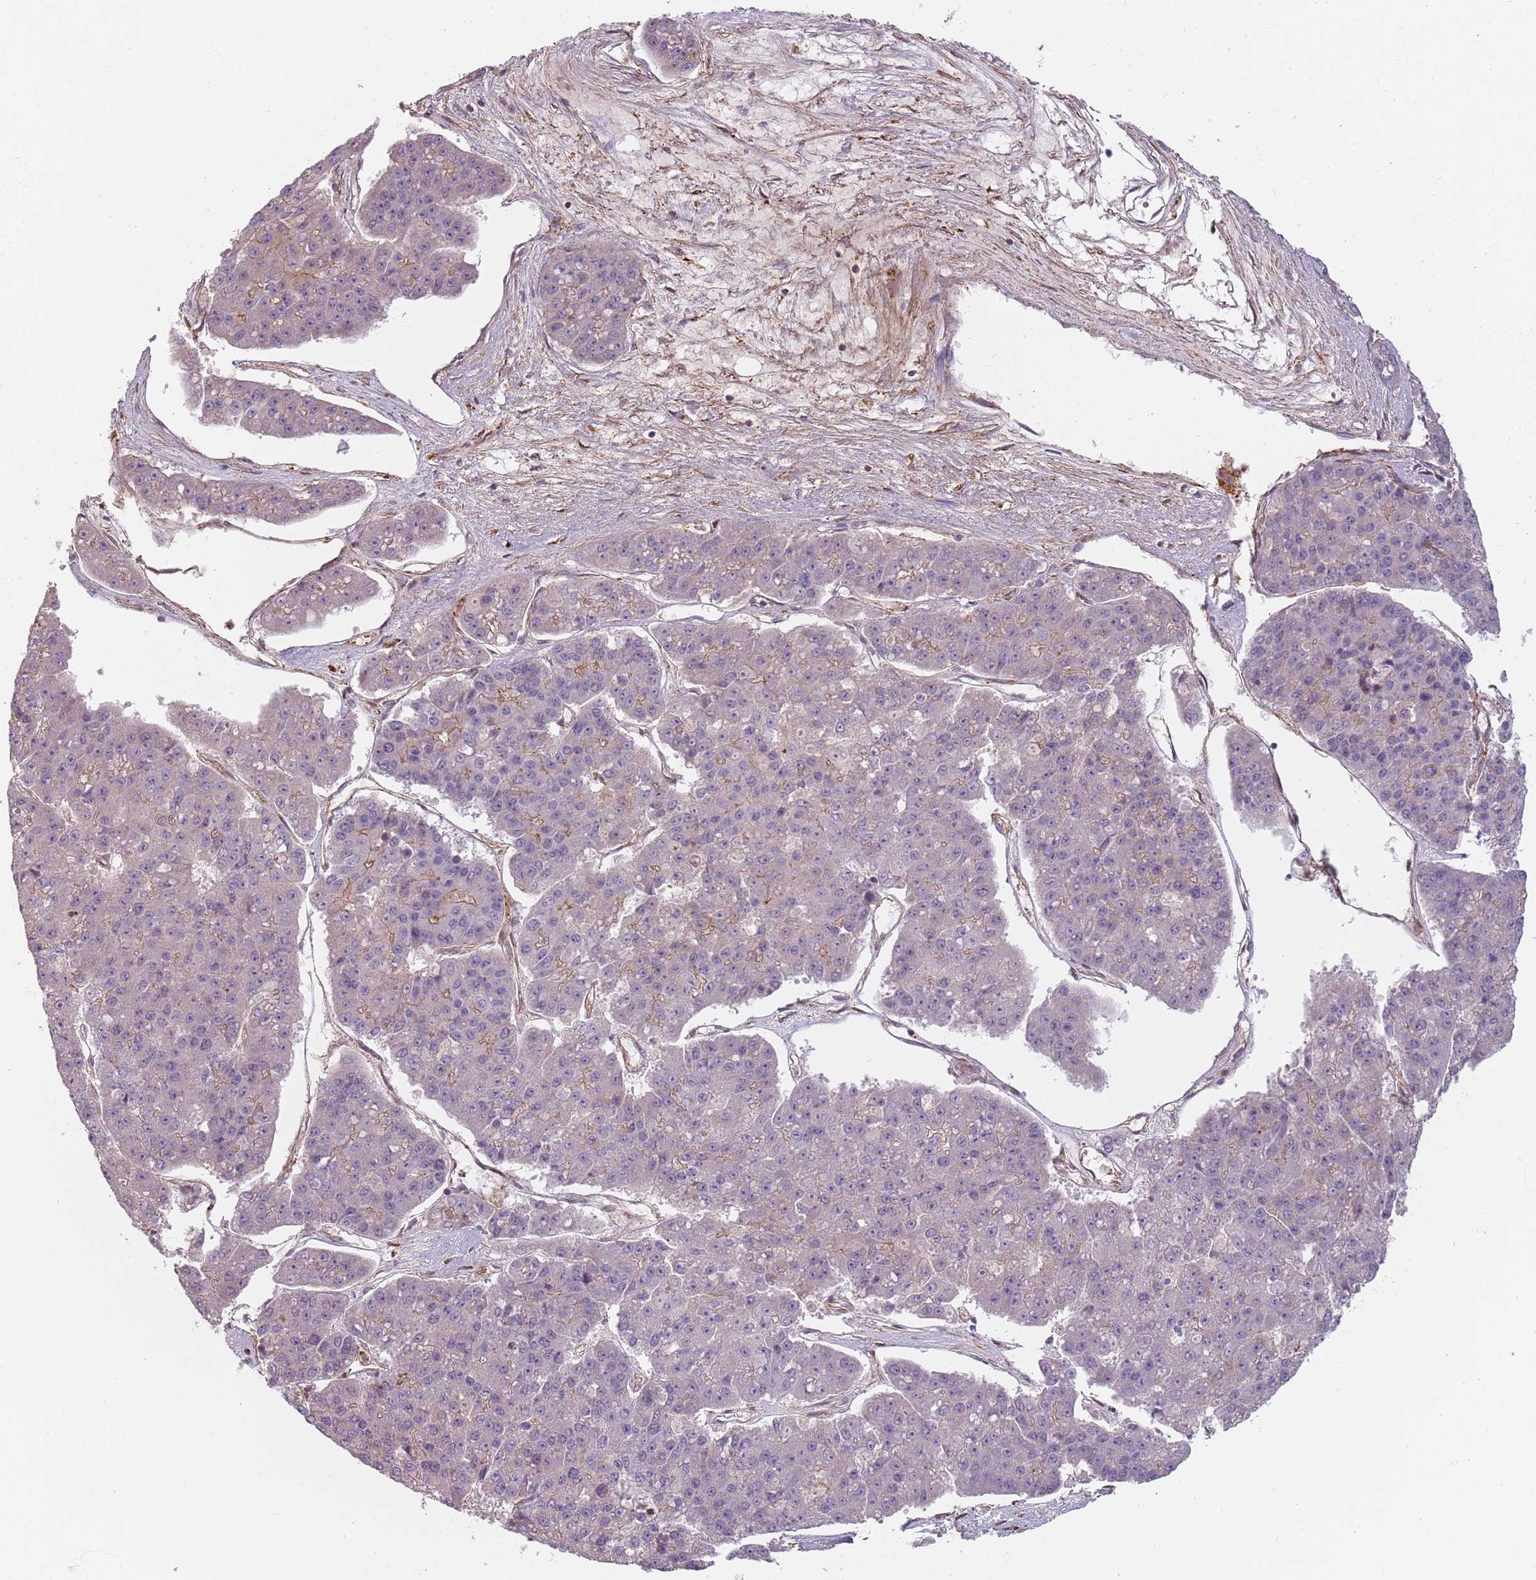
{"staining": {"intensity": "weak", "quantity": "<25%", "location": "cytoplasmic/membranous"}, "tissue": "pancreatic cancer", "cell_type": "Tumor cells", "image_type": "cancer", "snomed": [{"axis": "morphology", "description": "Adenocarcinoma, NOS"}, {"axis": "topography", "description": "Pancreas"}], "caption": "Image shows no protein expression in tumor cells of pancreatic cancer (adenocarcinoma) tissue. (Stains: DAB (3,3'-diaminobenzidine) immunohistochemistry with hematoxylin counter stain, Microscopy: brightfield microscopy at high magnification).", "gene": "PPP1R14C", "patient": {"sex": "male", "age": 50}}